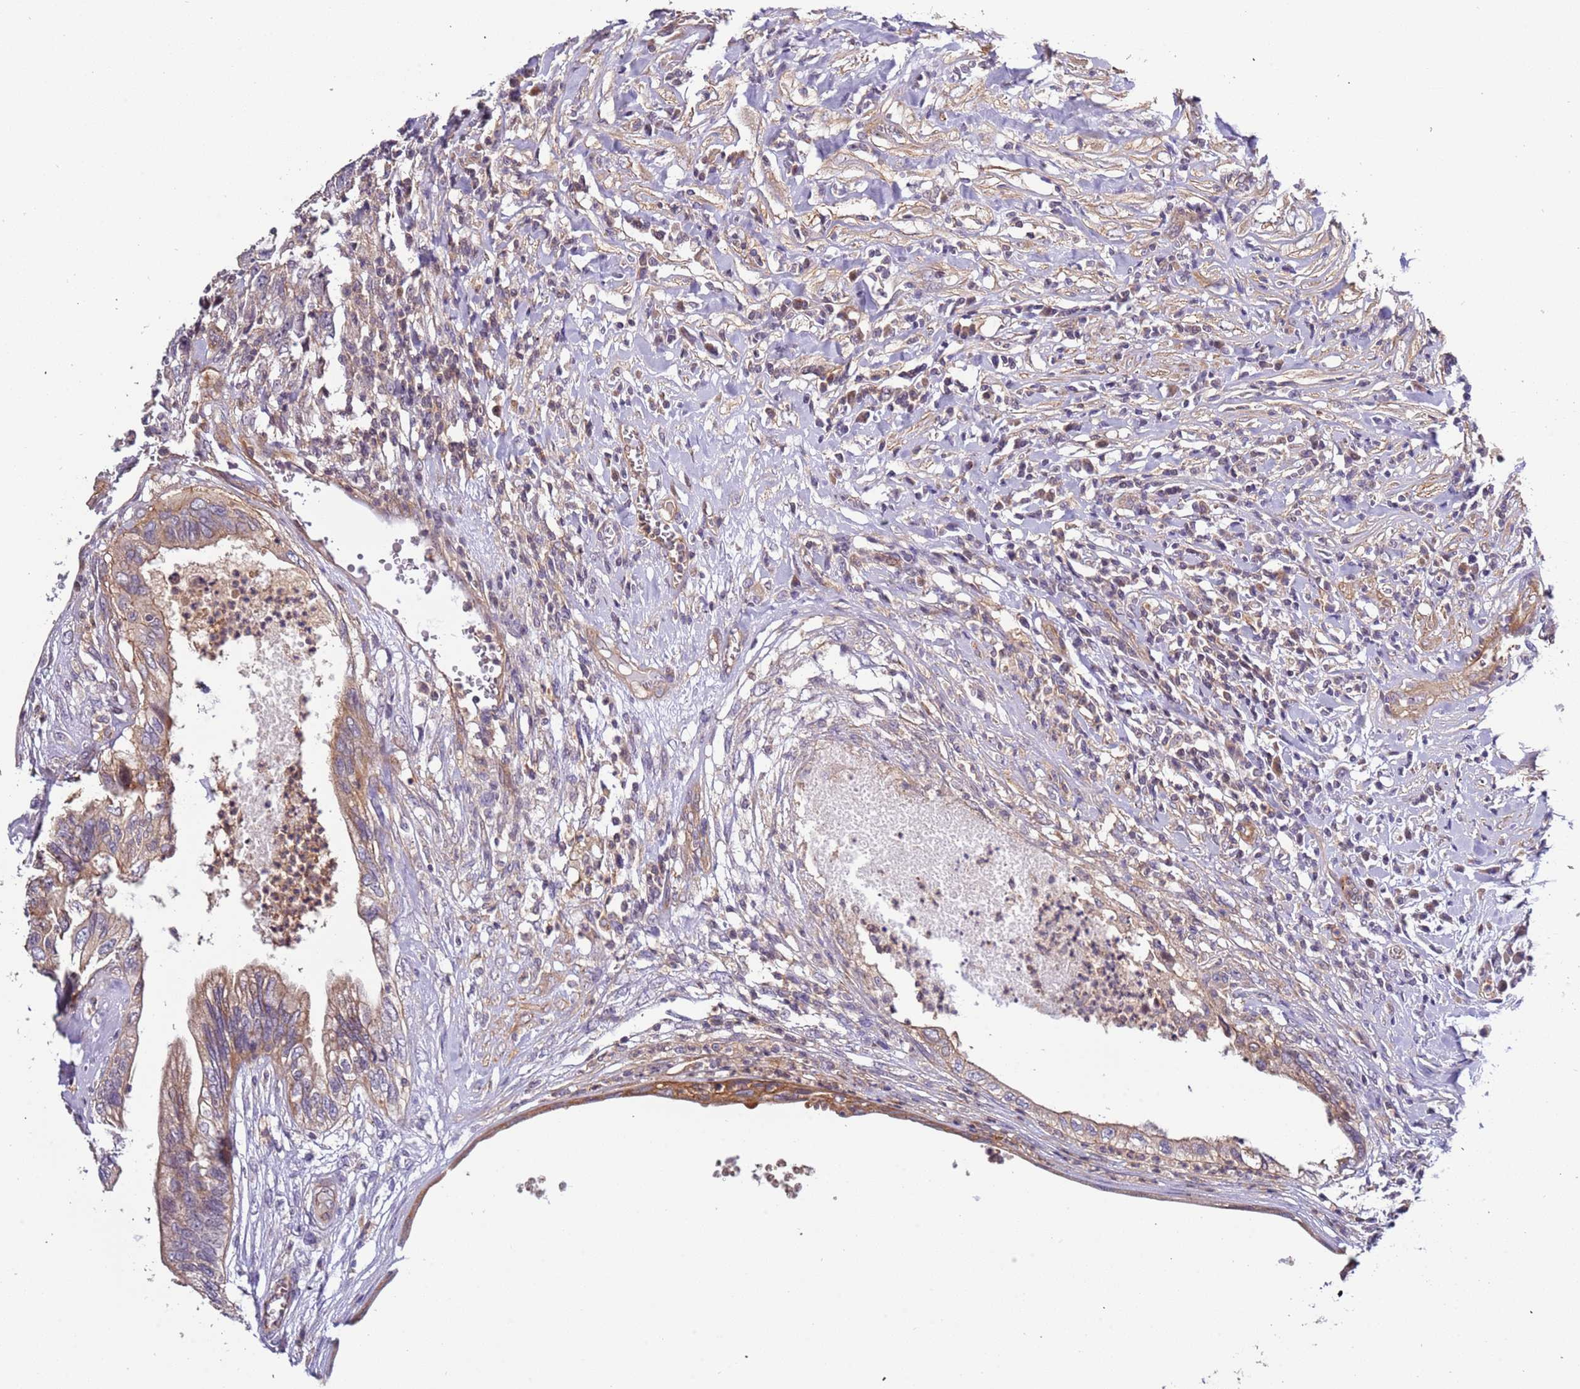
{"staining": {"intensity": "moderate", "quantity": ">75%", "location": "cytoplasmic/membranous"}, "tissue": "testis cancer", "cell_type": "Tumor cells", "image_type": "cancer", "snomed": [{"axis": "morphology", "description": "Seminoma, NOS"}, {"axis": "morphology", "description": "Carcinoma, Embryonal, NOS"}, {"axis": "topography", "description": "Testis"}], "caption": "Tumor cells display moderate cytoplasmic/membranous staining in about >75% of cells in testis embryonal carcinoma. (IHC, brightfield microscopy, high magnification).", "gene": "LAMB4", "patient": {"sex": "male", "age": 29}}